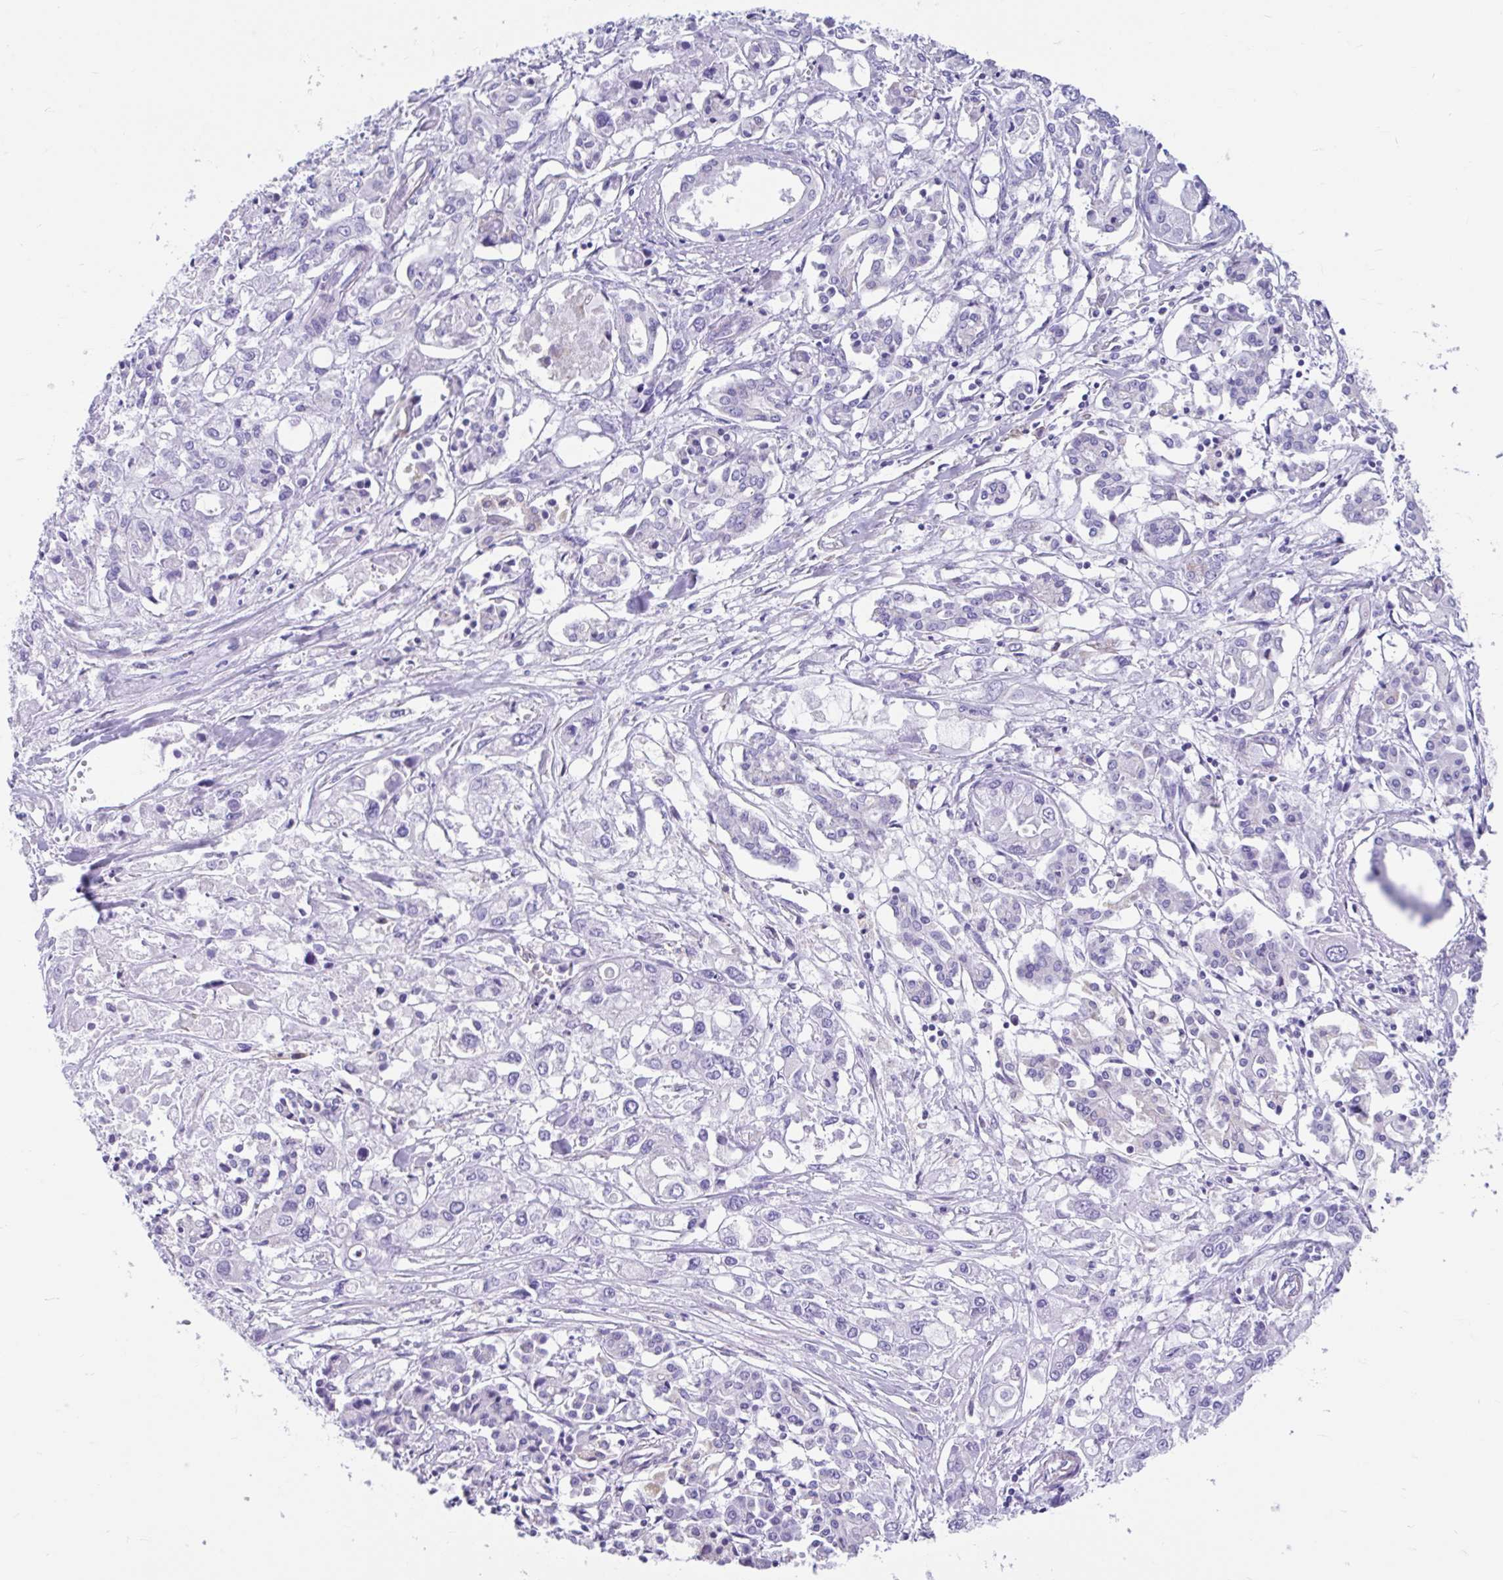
{"staining": {"intensity": "negative", "quantity": "none", "location": "none"}, "tissue": "pancreatic cancer", "cell_type": "Tumor cells", "image_type": "cancer", "snomed": [{"axis": "morphology", "description": "Adenocarcinoma, NOS"}, {"axis": "topography", "description": "Pancreas"}], "caption": "Immunohistochemistry (IHC) image of neoplastic tissue: pancreatic adenocarcinoma stained with DAB (3,3'-diaminobenzidine) reveals no significant protein positivity in tumor cells.", "gene": "CCSAP", "patient": {"sex": "male", "age": 71}}